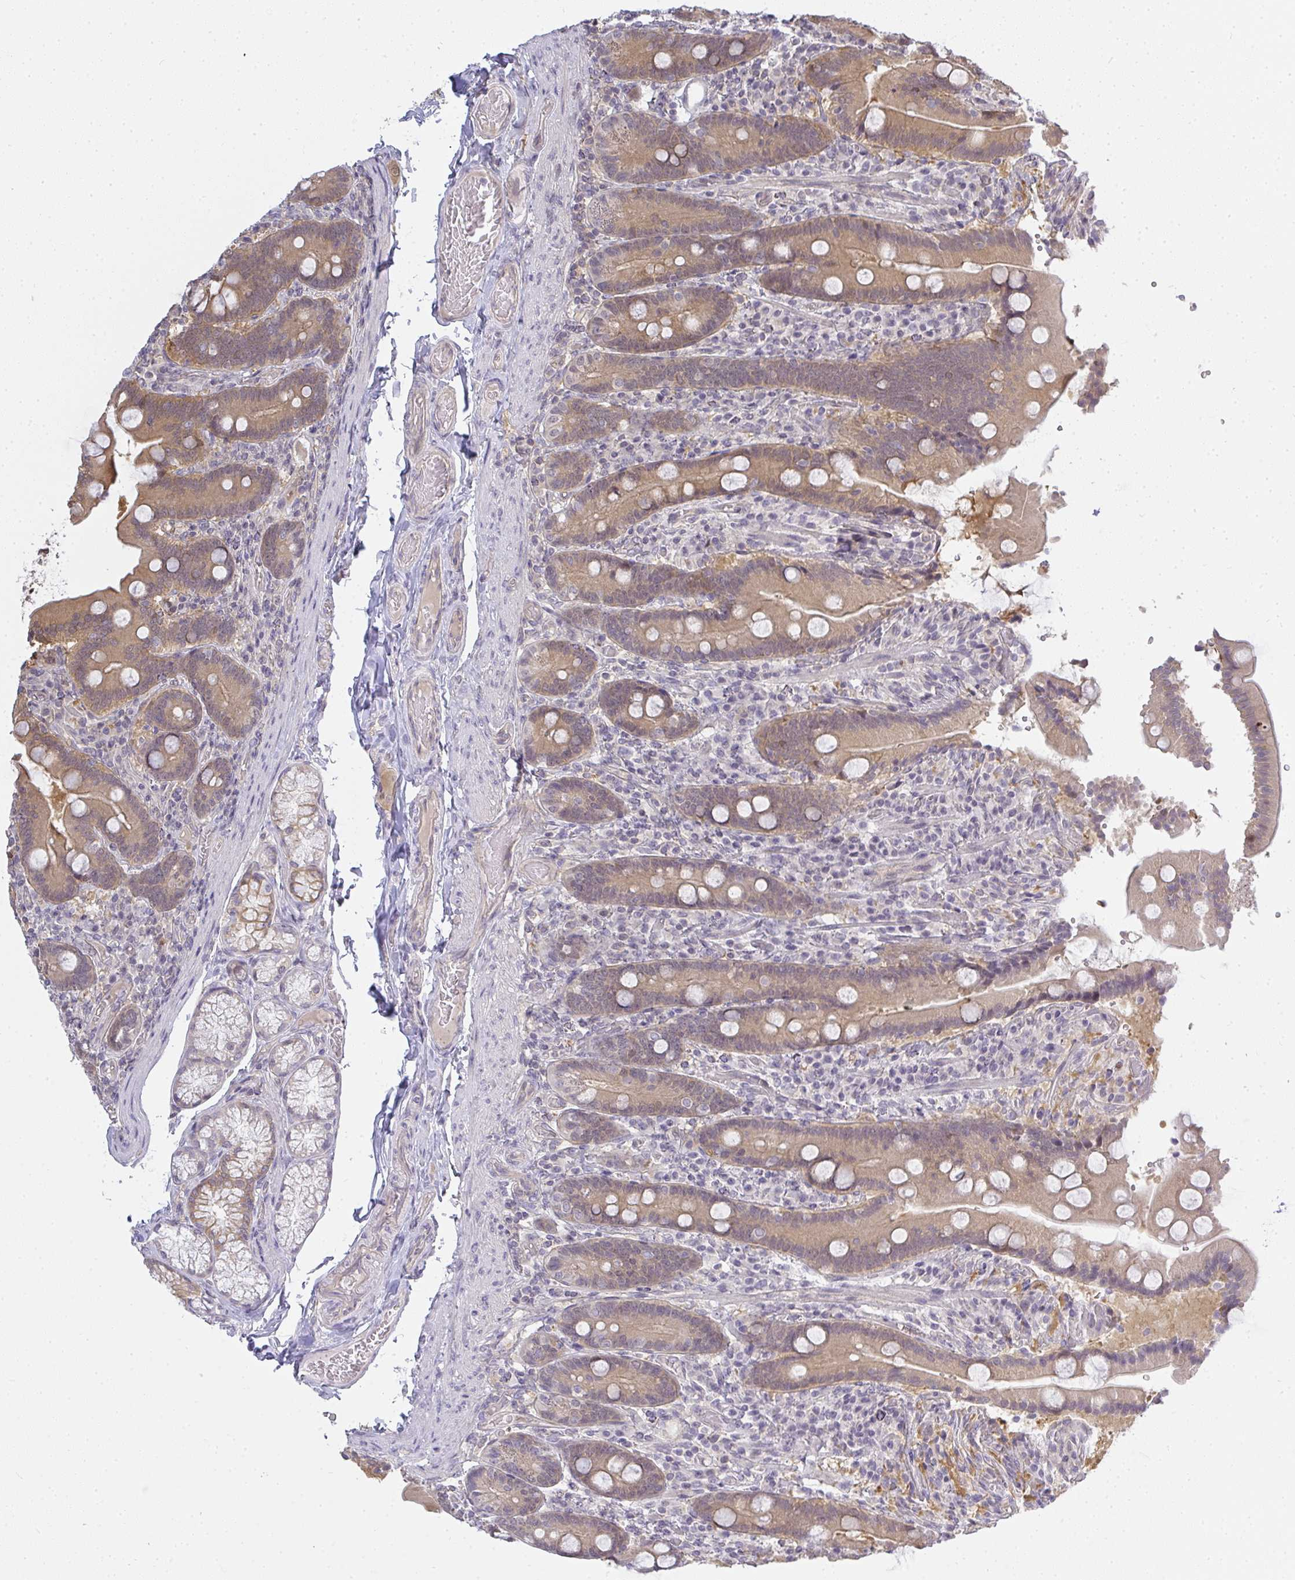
{"staining": {"intensity": "moderate", "quantity": ">75%", "location": "cytoplasmic/membranous"}, "tissue": "duodenum", "cell_type": "Glandular cells", "image_type": "normal", "snomed": [{"axis": "morphology", "description": "Normal tissue, NOS"}, {"axis": "topography", "description": "Duodenum"}], "caption": "Unremarkable duodenum displays moderate cytoplasmic/membranous staining in approximately >75% of glandular cells (DAB (3,3'-diaminobenzidine) = brown stain, brightfield microscopy at high magnification)..", "gene": "GSDMB", "patient": {"sex": "female", "age": 62}}